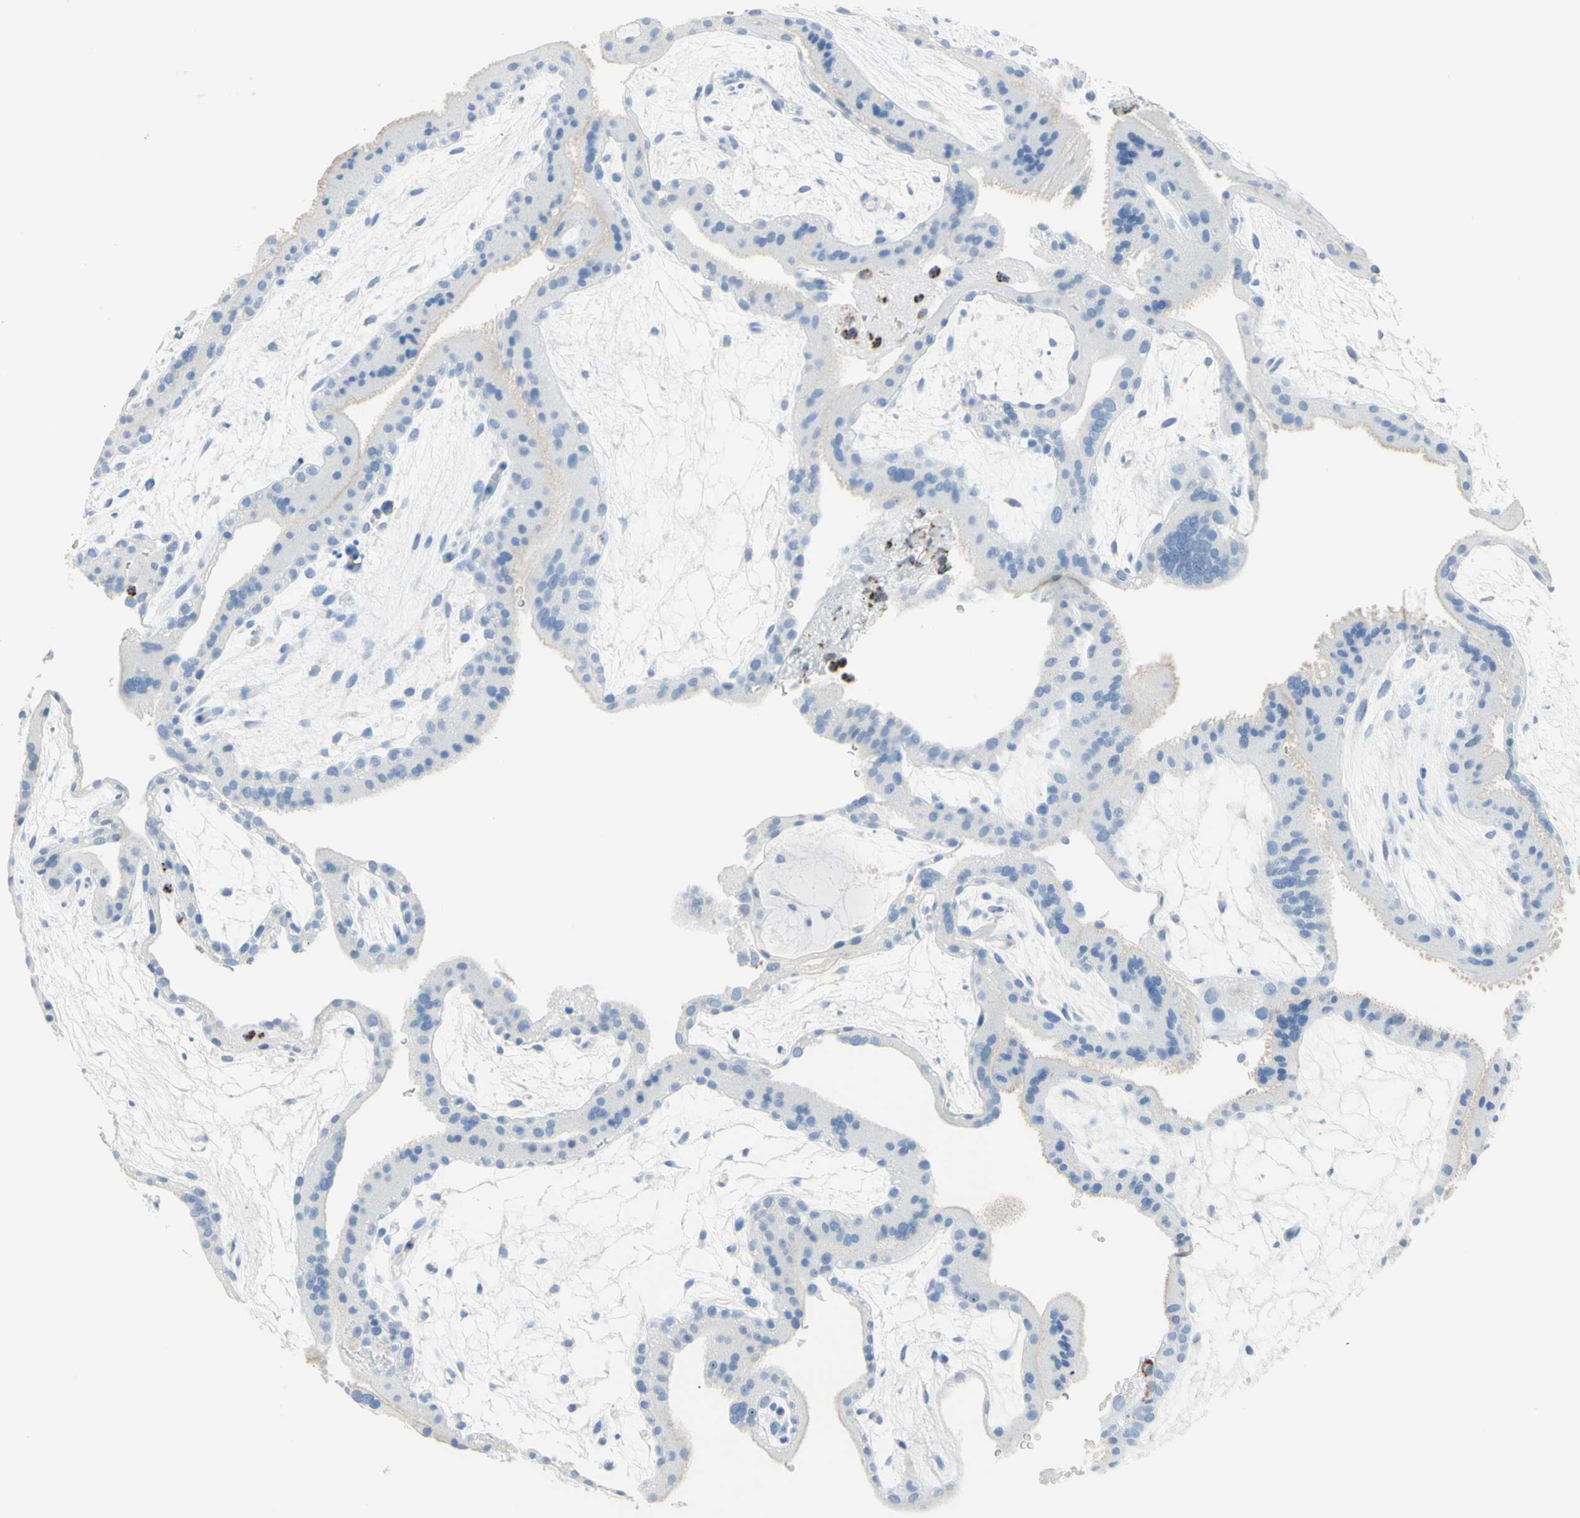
{"staining": {"intensity": "negative", "quantity": "none", "location": "none"}, "tissue": "placenta", "cell_type": "Trophoblastic cells", "image_type": "normal", "snomed": [{"axis": "morphology", "description": "Normal tissue, NOS"}, {"axis": "topography", "description": "Placenta"}], "caption": "Placenta stained for a protein using immunohistochemistry (IHC) displays no positivity trophoblastic cells.", "gene": "CYSLTR1", "patient": {"sex": "female", "age": 19}}